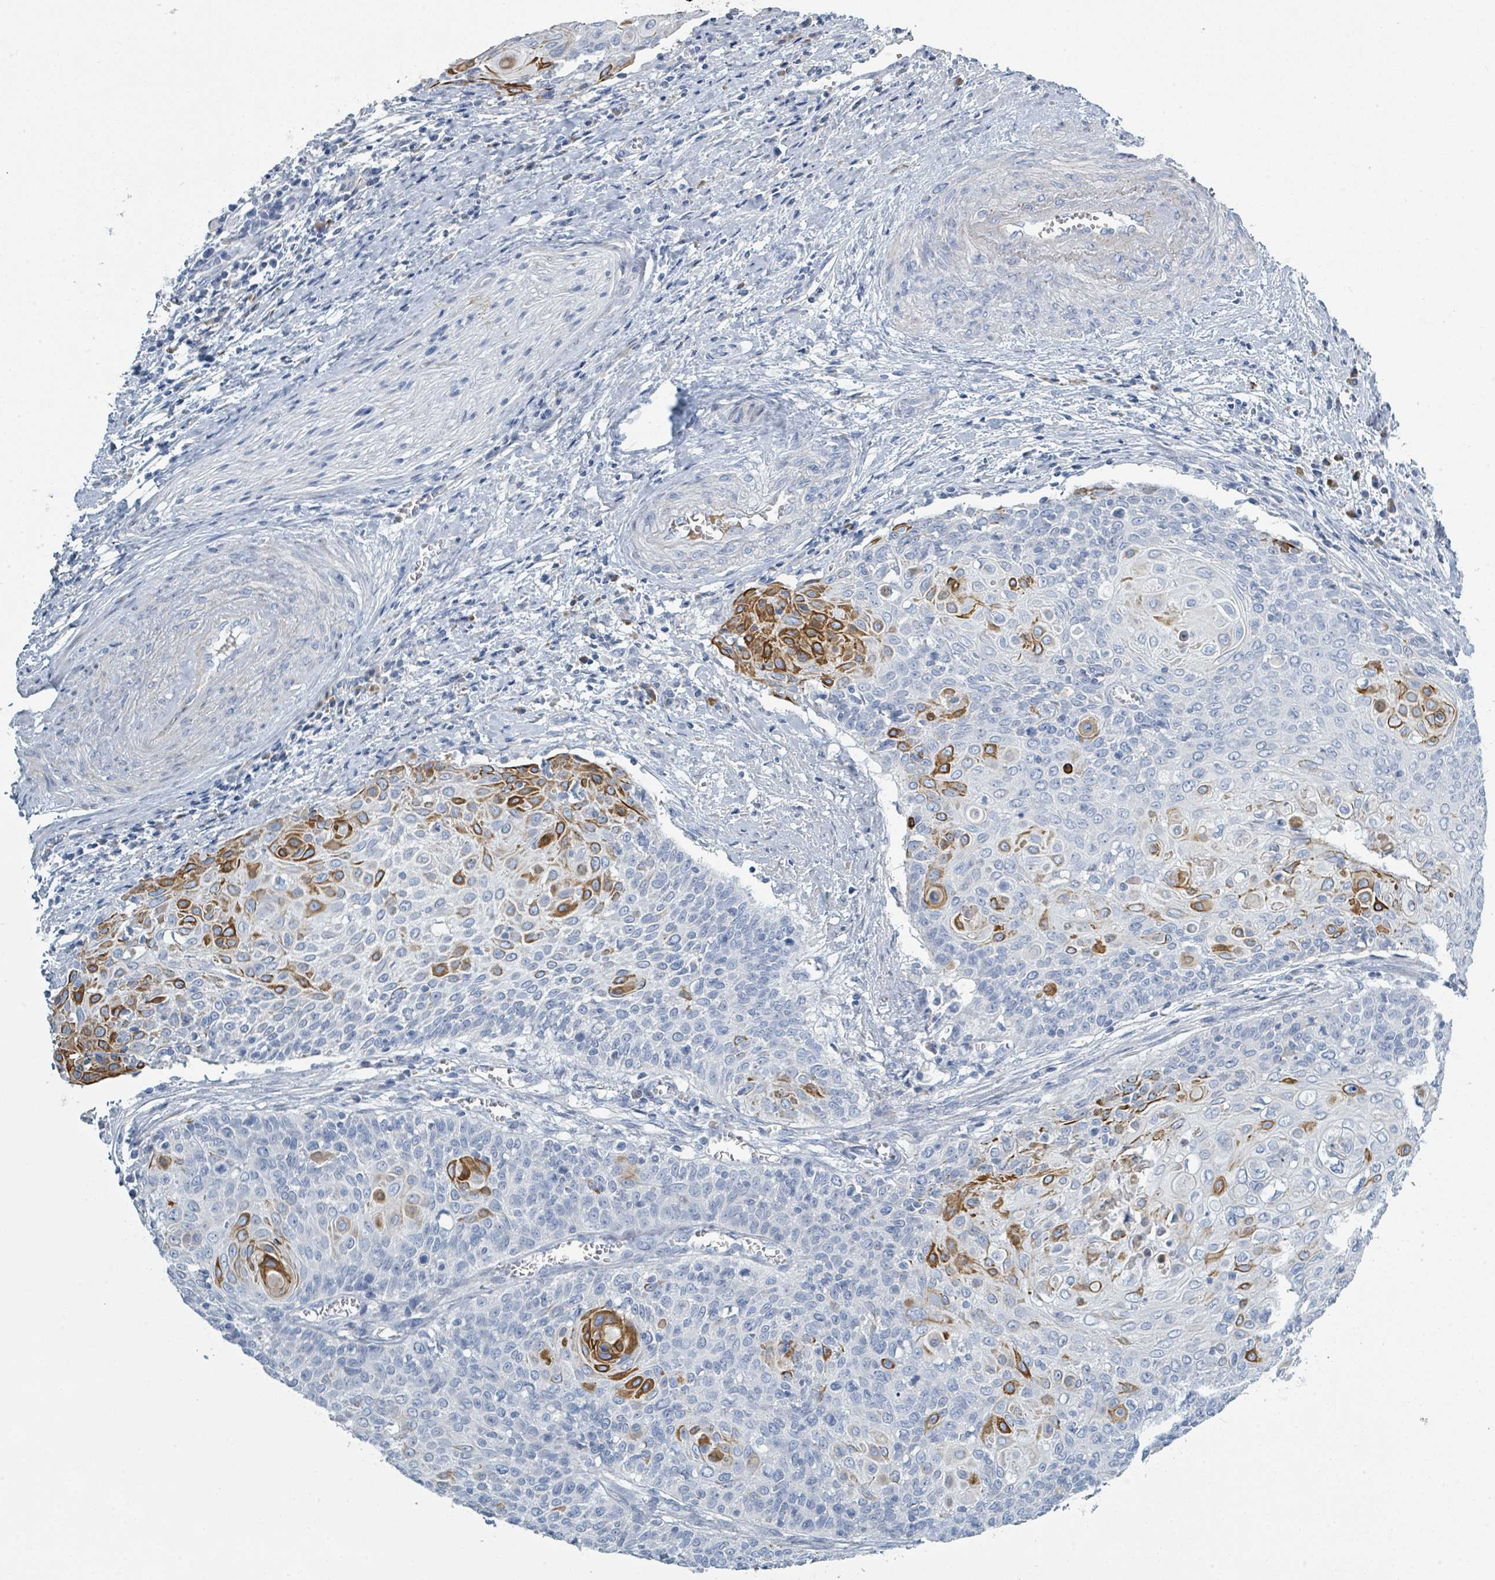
{"staining": {"intensity": "strong", "quantity": "<25%", "location": "cytoplasmic/membranous"}, "tissue": "cervical cancer", "cell_type": "Tumor cells", "image_type": "cancer", "snomed": [{"axis": "morphology", "description": "Squamous cell carcinoma, NOS"}, {"axis": "topography", "description": "Cervix"}], "caption": "Strong cytoplasmic/membranous positivity for a protein is seen in about <25% of tumor cells of cervical cancer (squamous cell carcinoma) using immunohistochemistry.", "gene": "RAB33B", "patient": {"sex": "female", "age": 39}}